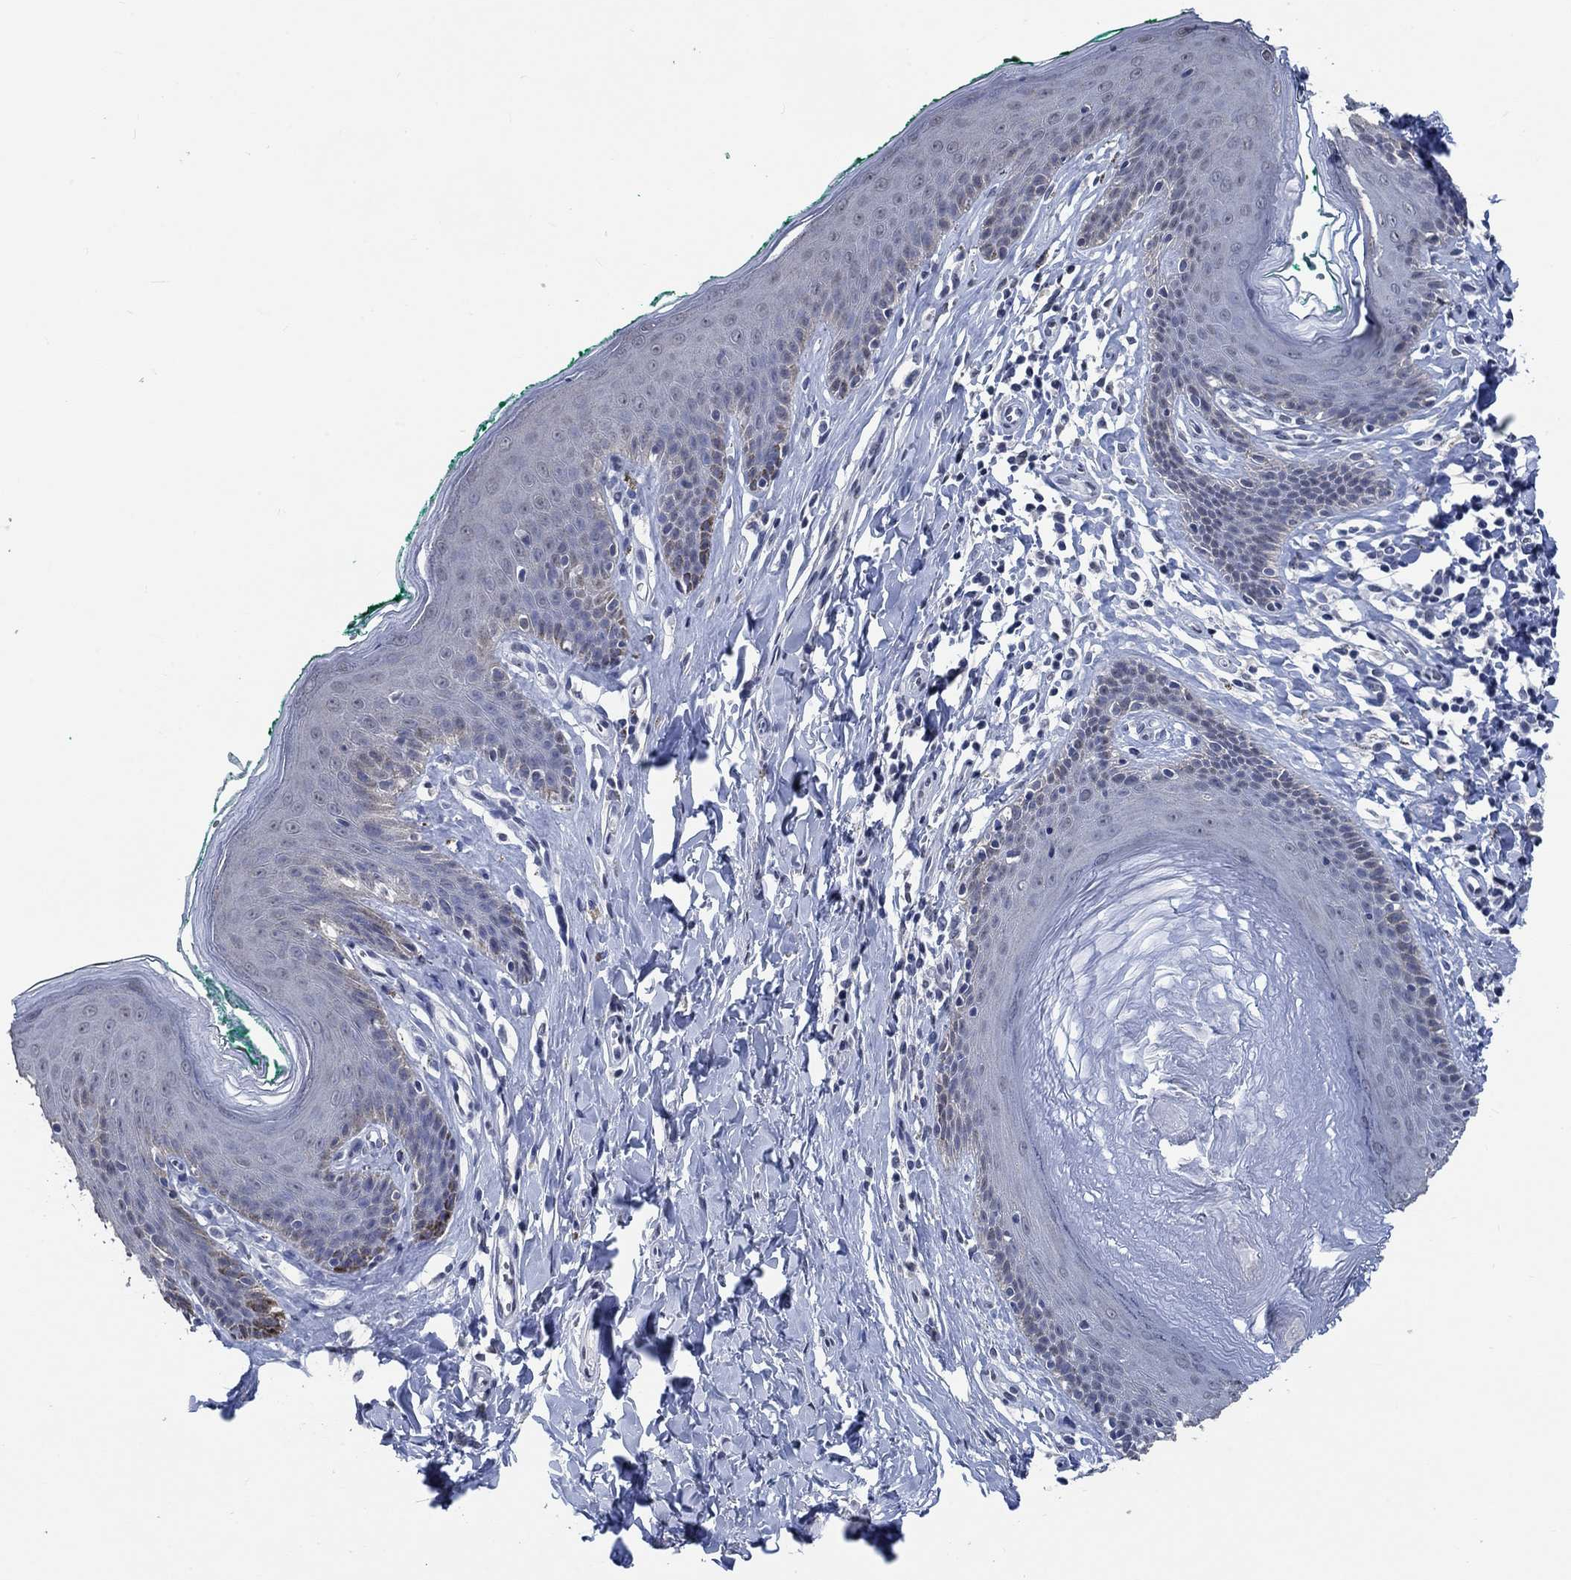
{"staining": {"intensity": "negative", "quantity": "none", "location": "none"}, "tissue": "skin", "cell_type": "Epidermal cells", "image_type": "normal", "snomed": [{"axis": "morphology", "description": "Normal tissue, NOS"}, {"axis": "topography", "description": "Vulva"}], "caption": "Epidermal cells show no significant staining in benign skin. (DAB immunohistochemistry with hematoxylin counter stain).", "gene": "OBSCN", "patient": {"sex": "female", "age": 66}}